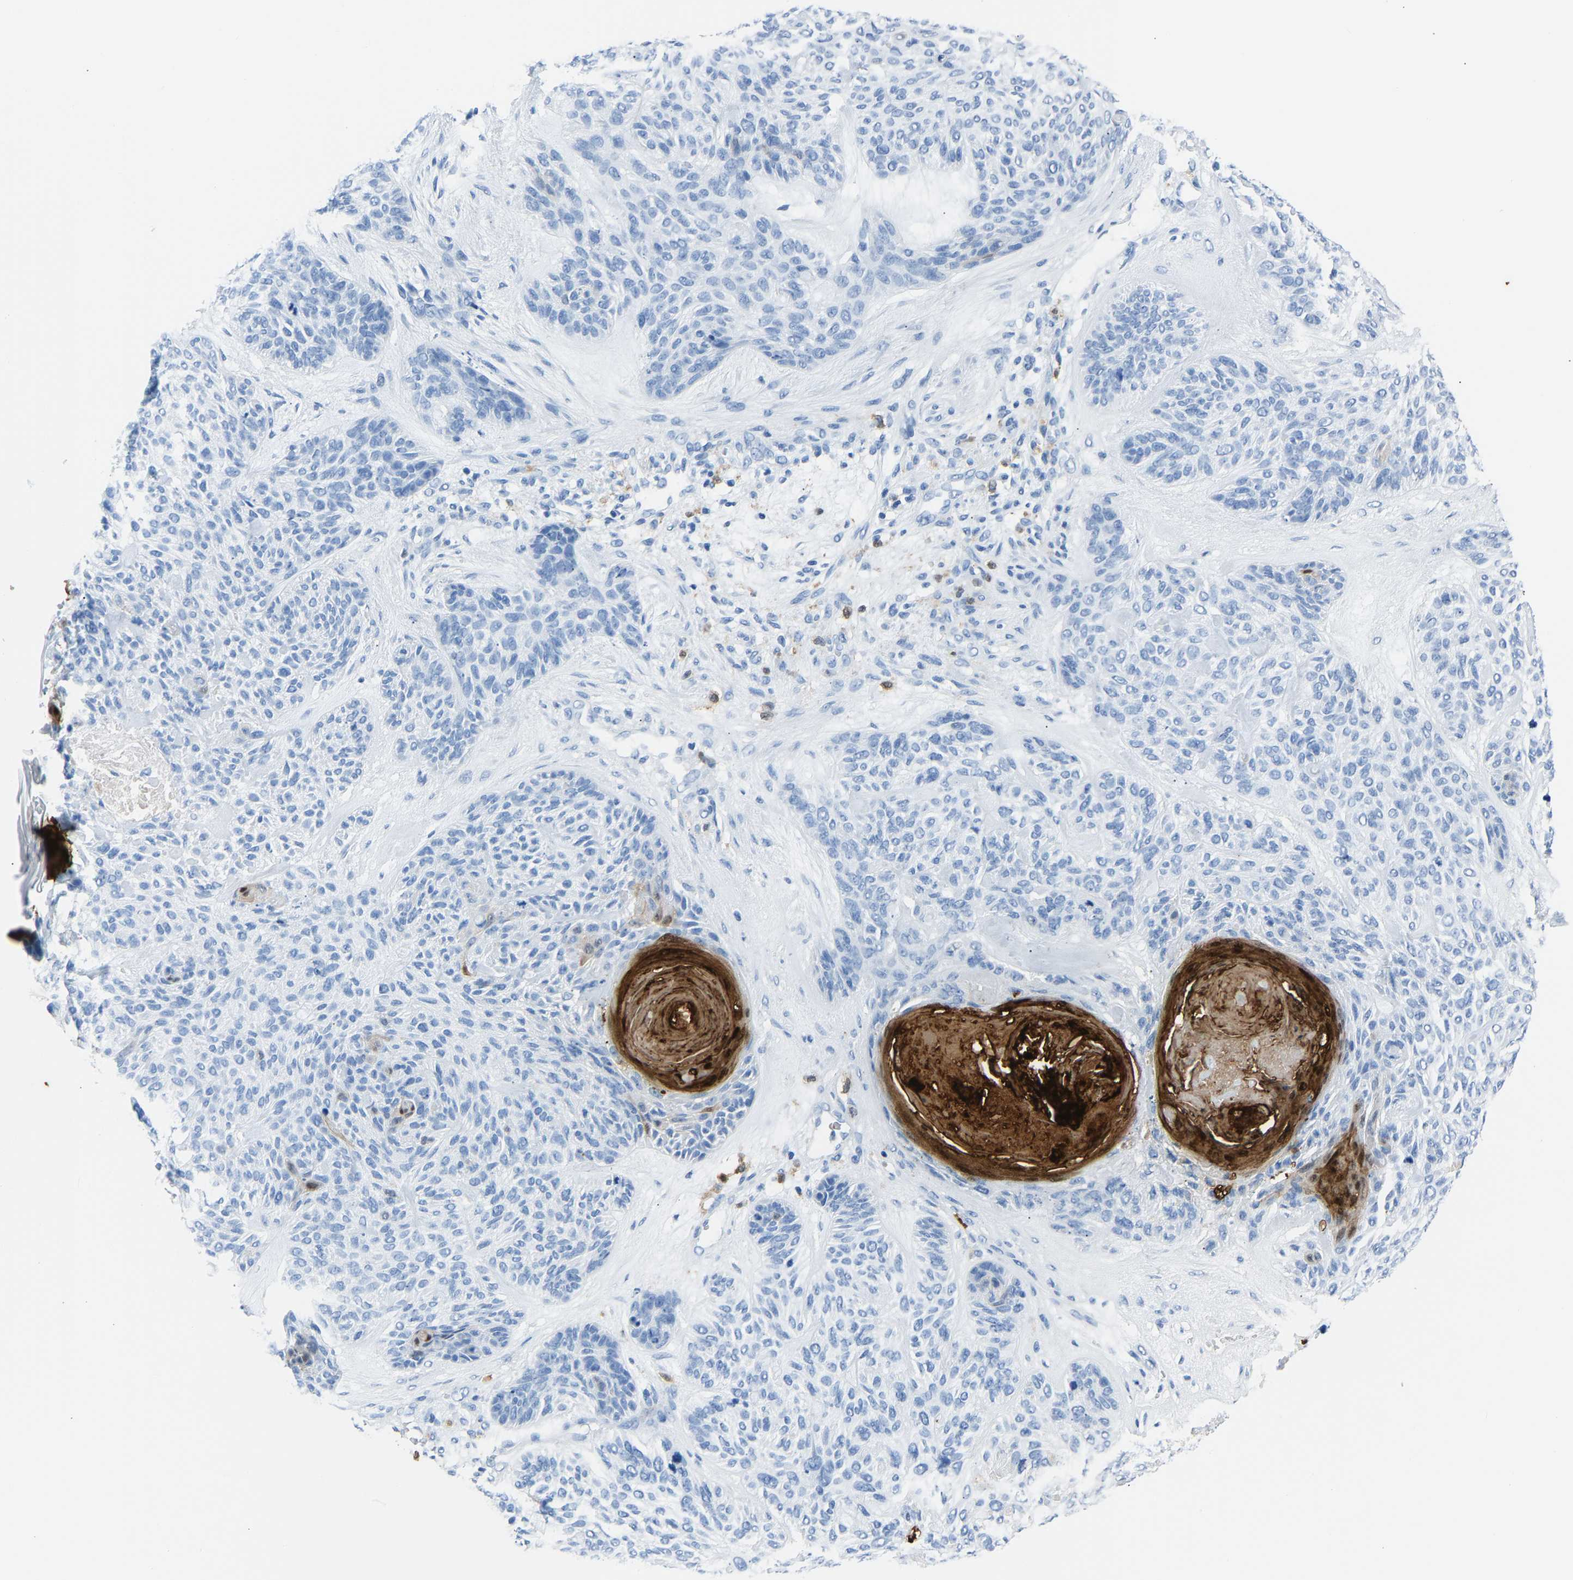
{"staining": {"intensity": "negative", "quantity": "none", "location": "none"}, "tissue": "skin cancer", "cell_type": "Tumor cells", "image_type": "cancer", "snomed": [{"axis": "morphology", "description": "Basal cell carcinoma"}, {"axis": "topography", "description": "Skin"}], "caption": "Skin cancer (basal cell carcinoma) was stained to show a protein in brown. There is no significant staining in tumor cells. Brightfield microscopy of IHC stained with DAB (brown) and hematoxylin (blue), captured at high magnification.", "gene": "S100P", "patient": {"sex": "male", "age": 55}}